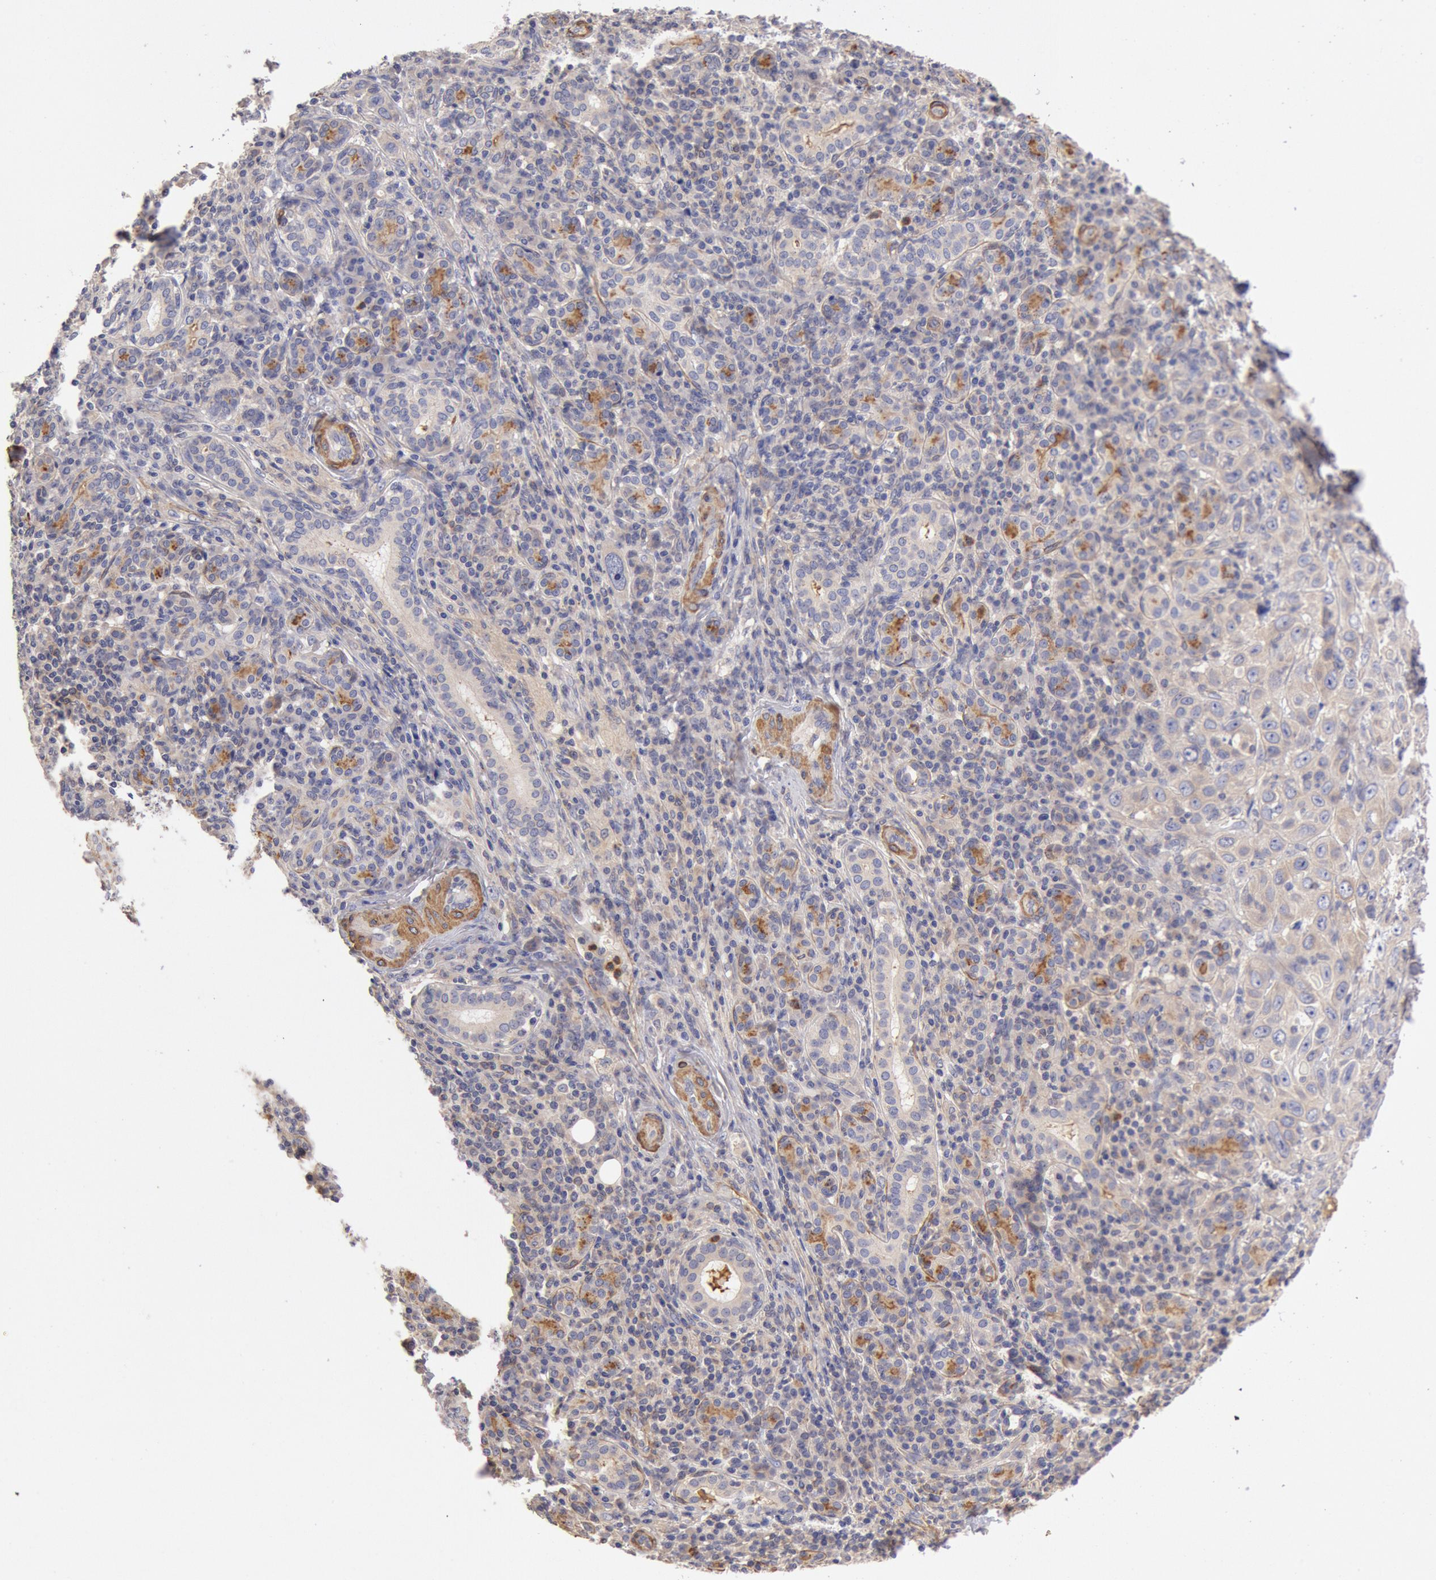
{"staining": {"intensity": "weak", "quantity": "25%-75%", "location": "cytoplasmic/membranous"}, "tissue": "skin cancer", "cell_type": "Tumor cells", "image_type": "cancer", "snomed": [{"axis": "morphology", "description": "Squamous cell carcinoma, NOS"}, {"axis": "topography", "description": "Skin"}], "caption": "Immunohistochemical staining of skin squamous cell carcinoma demonstrates weak cytoplasmic/membranous protein positivity in approximately 25%-75% of tumor cells.", "gene": "TMED8", "patient": {"sex": "male", "age": 84}}